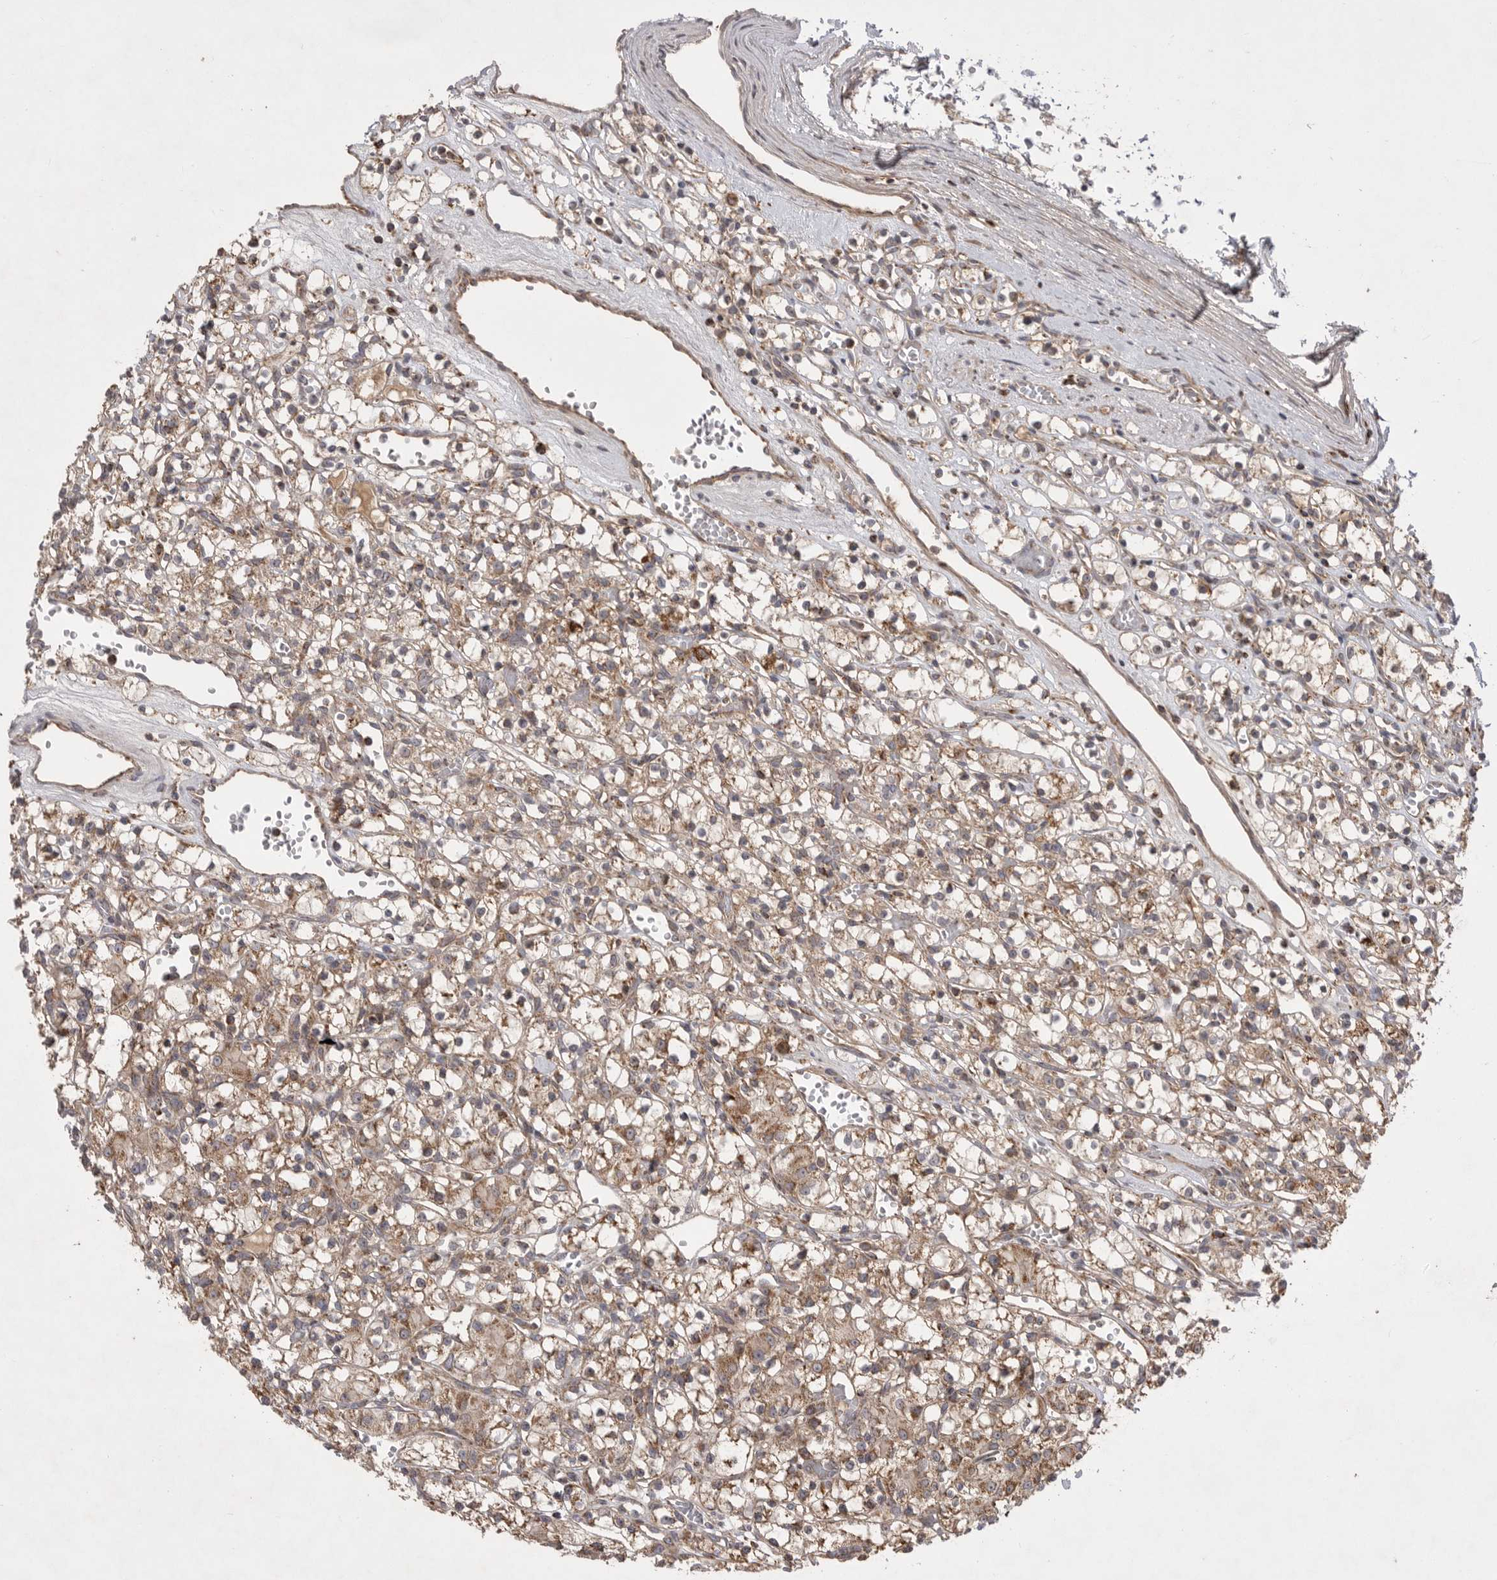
{"staining": {"intensity": "moderate", "quantity": ">75%", "location": "cytoplasmic/membranous"}, "tissue": "renal cancer", "cell_type": "Tumor cells", "image_type": "cancer", "snomed": [{"axis": "morphology", "description": "Adenocarcinoma, NOS"}, {"axis": "topography", "description": "Kidney"}], "caption": "Human renal adenocarcinoma stained for a protein (brown) shows moderate cytoplasmic/membranous positive expression in approximately >75% of tumor cells.", "gene": "KYAT3", "patient": {"sex": "female", "age": 59}}